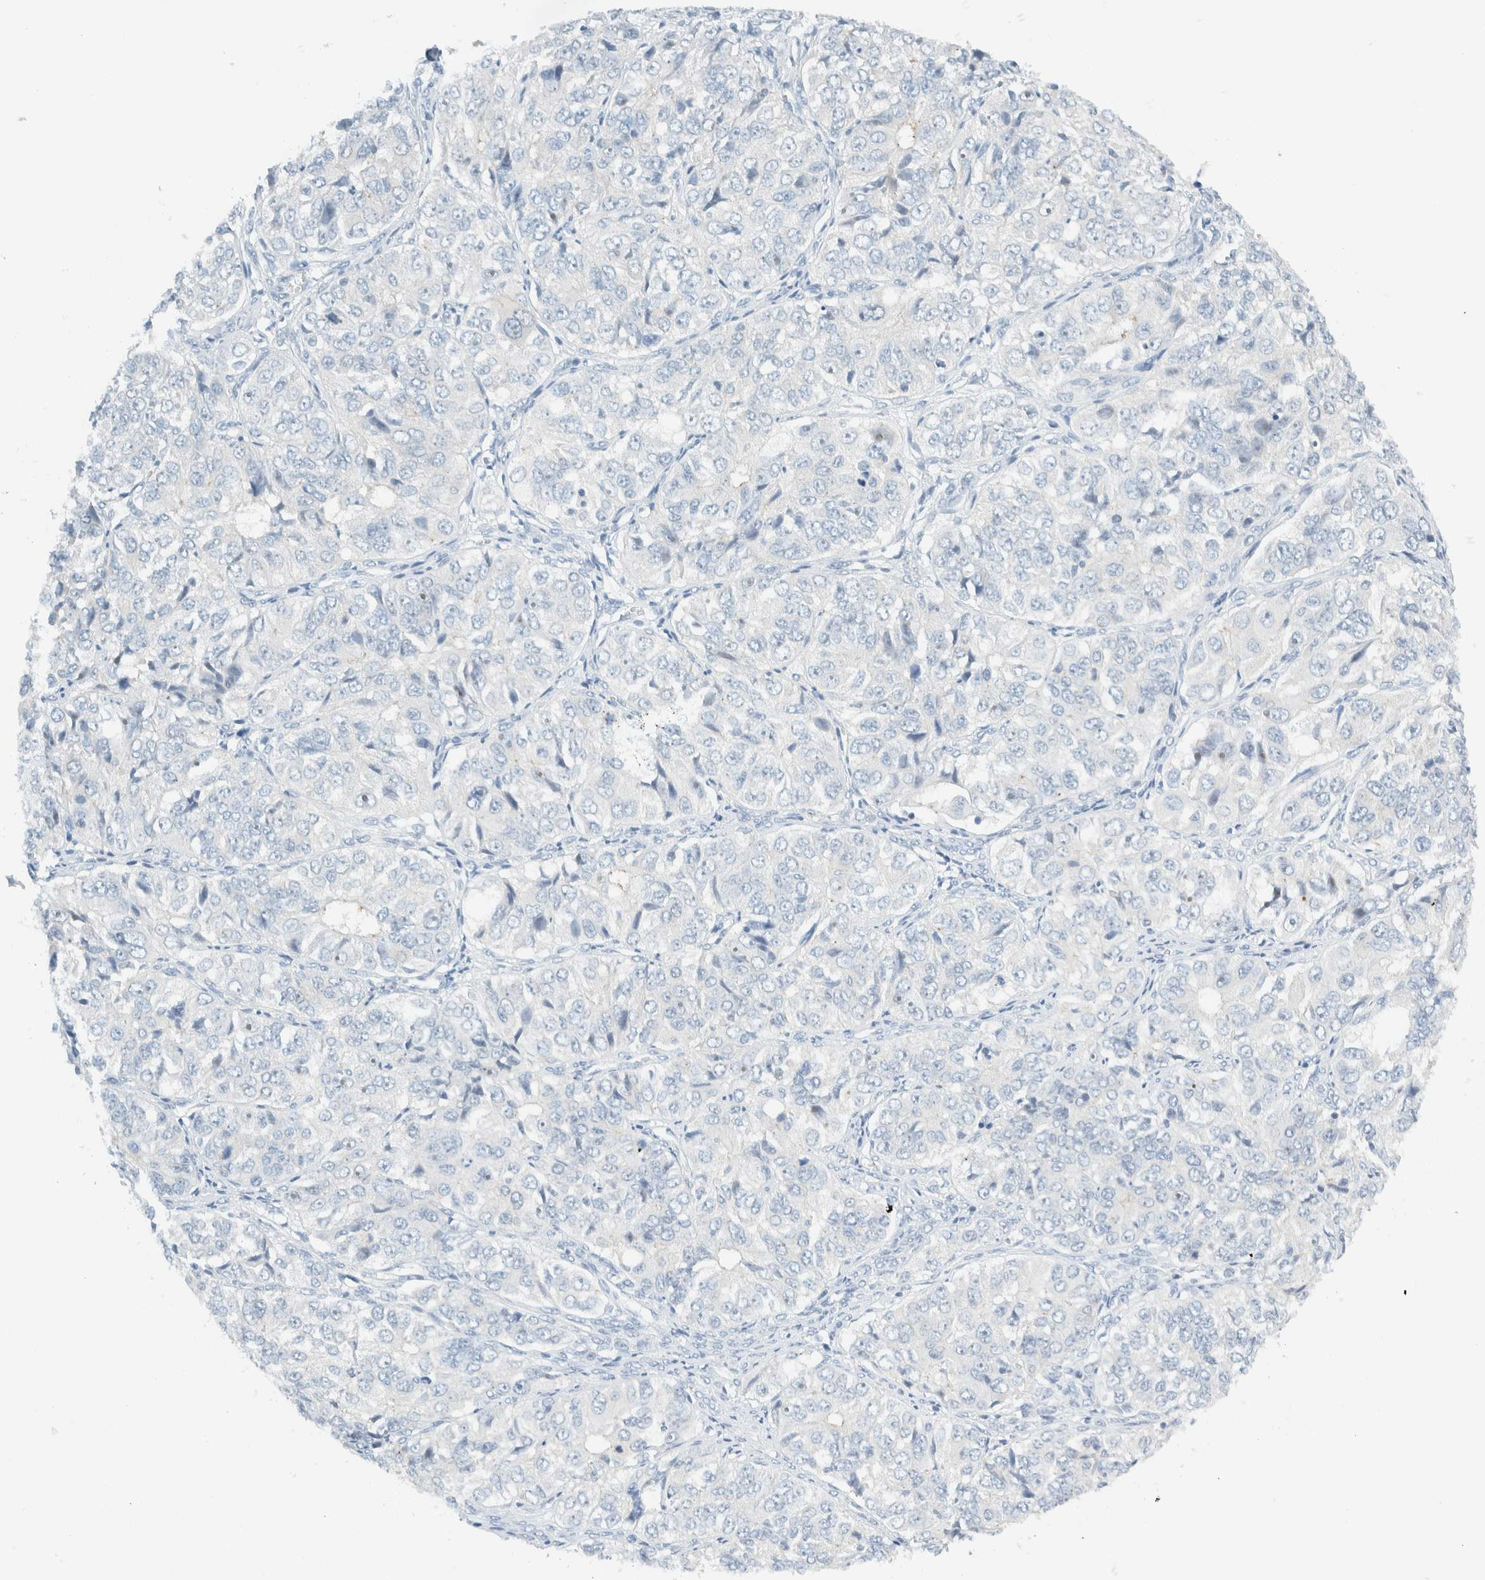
{"staining": {"intensity": "negative", "quantity": "none", "location": "none"}, "tissue": "ovarian cancer", "cell_type": "Tumor cells", "image_type": "cancer", "snomed": [{"axis": "morphology", "description": "Carcinoma, endometroid"}, {"axis": "topography", "description": "Ovary"}], "caption": "High power microscopy histopathology image of an immunohistochemistry micrograph of ovarian cancer, revealing no significant expression in tumor cells.", "gene": "NDE1", "patient": {"sex": "female", "age": 51}}